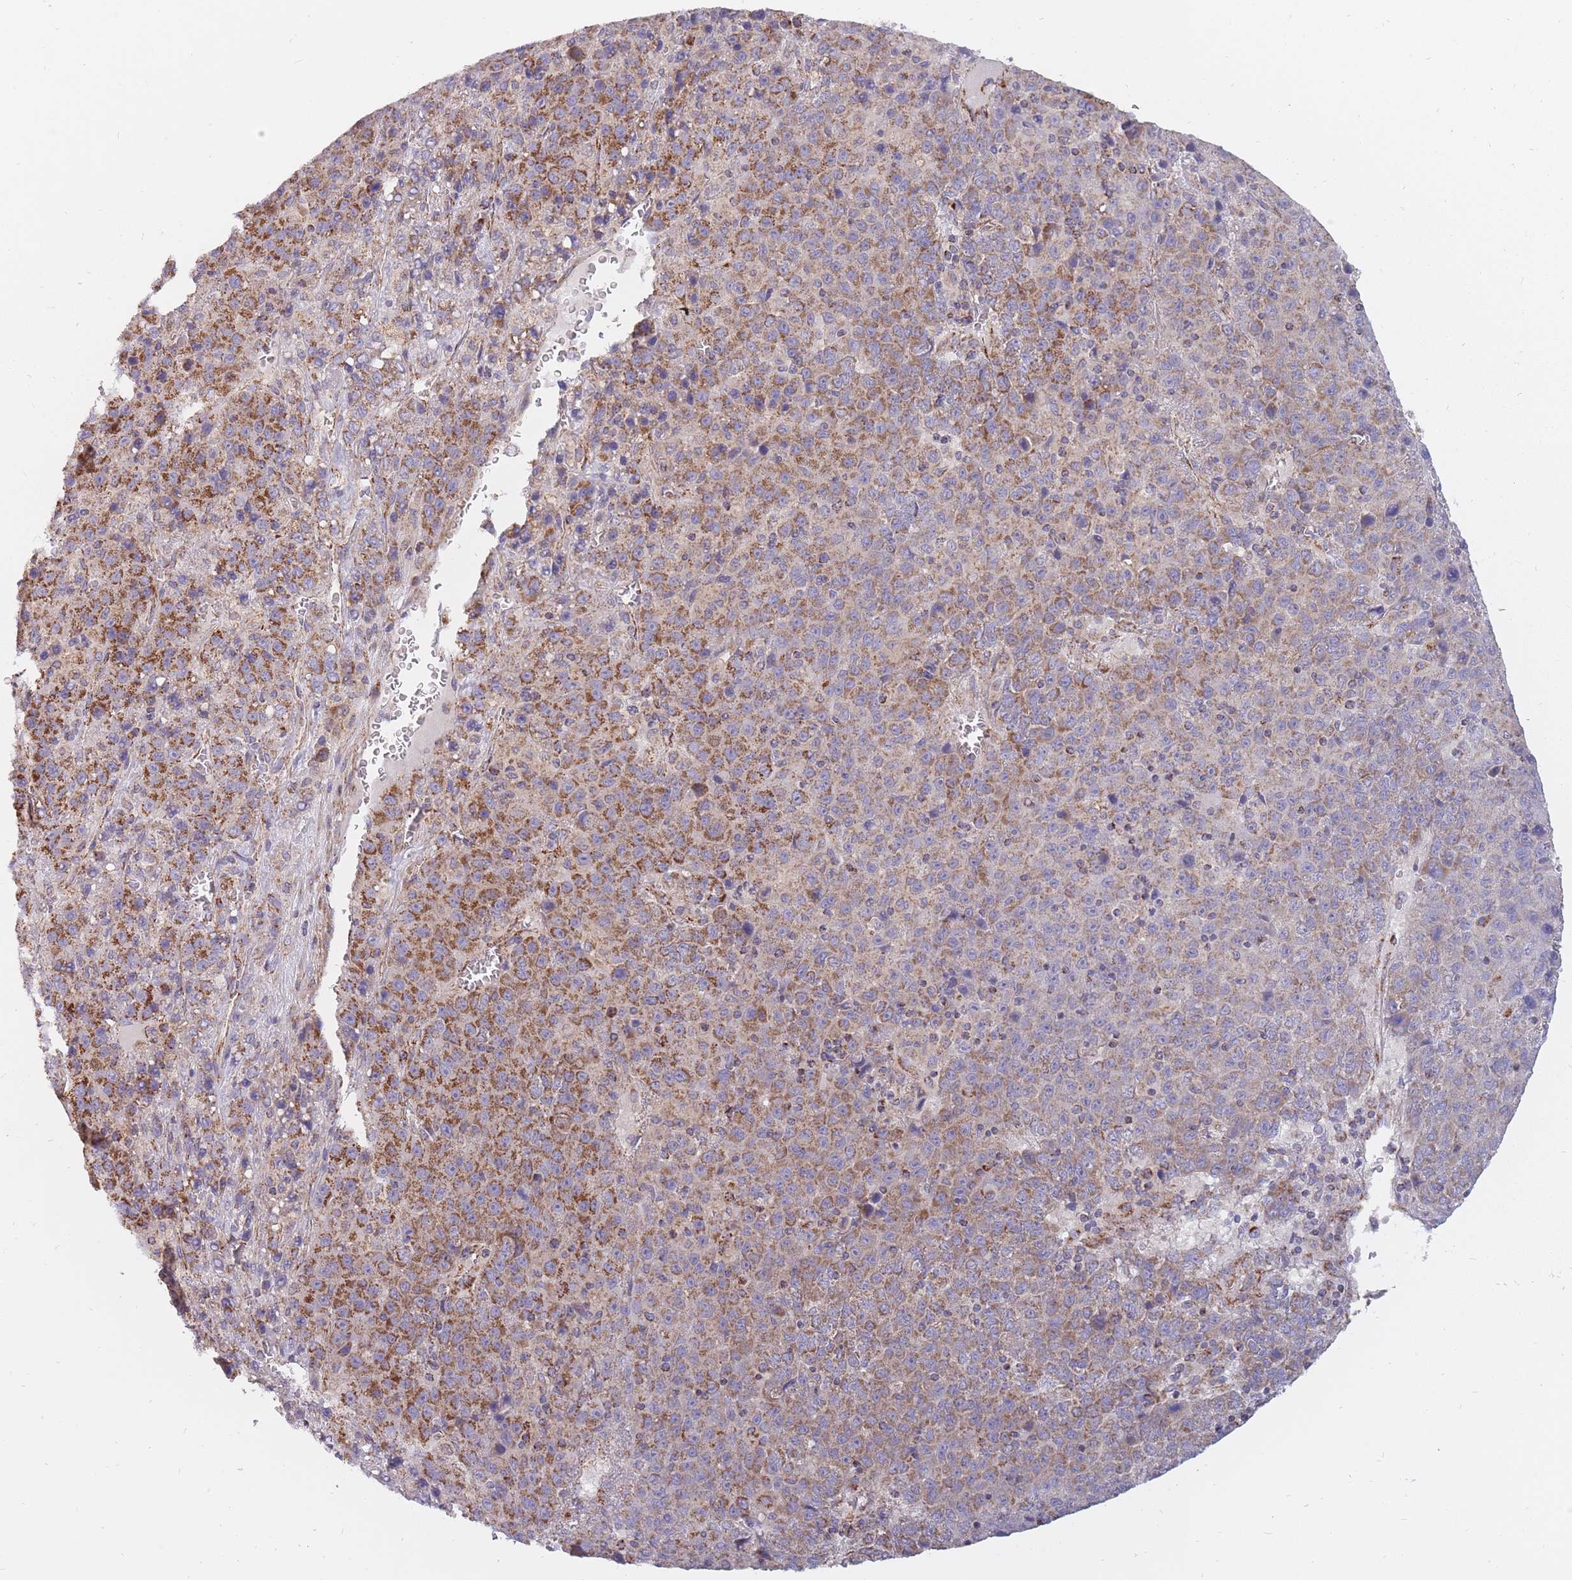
{"staining": {"intensity": "moderate", "quantity": ">75%", "location": "cytoplasmic/membranous"}, "tissue": "liver cancer", "cell_type": "Tumor cells", "image_type": "cancer", "snomed": [{"axis": "morphology", "description": "Carcinoma, Hepatocellular, NOS"}, {"axis": "topography", "description": "Liver"}], "caption": "This is a histology image of immunohistochemistry (IHC) staining of liver hepatocellular carcinoma, which shows moderate expression in the cytoplasmic/membranous of tumor cells.", "gene": "ALKBH4", "patient": {"sex": "female", "age": 53}}